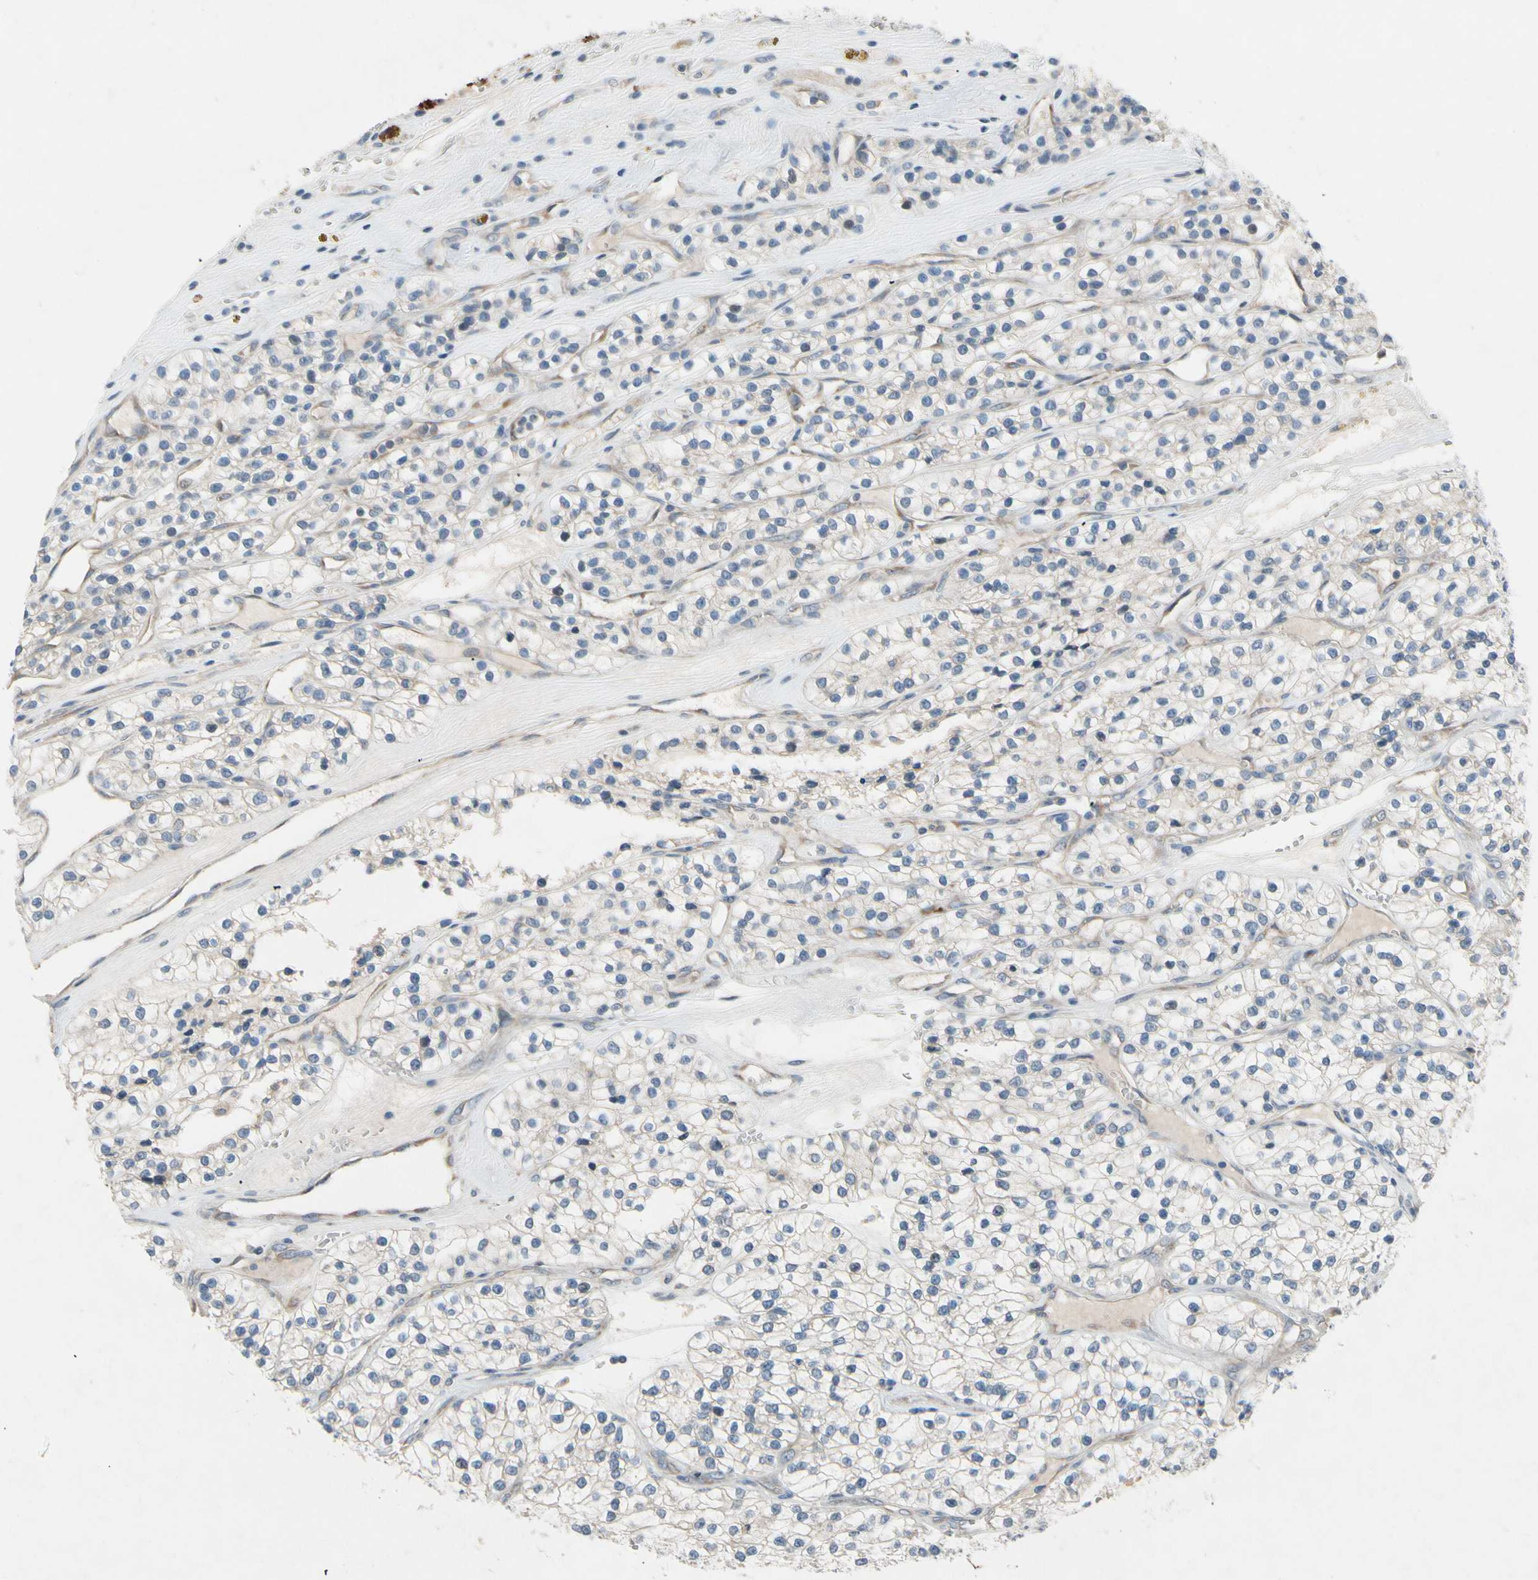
{"staining": {"intensity": "weak", "quantity": "<25%", "location": "cytoplasmic/membranous"}, "tissue": "renal cancer", "cell_type": "Tumor cells", "image_type": "cancer", "snomed": [{"axis": "morphology", "description": "Adenocarcinoma, NOS"}, {"axis": "topography", "description": "Kidney"}], "caption": "DAB (3,3'-diaminobenzidine) immunohistochemical staining of renal adenocarcinoma demonstrates no significant positivity in tumor cells.", "gene": "PIP5K1B", "patient": {"sex": "female", "age": 57}}